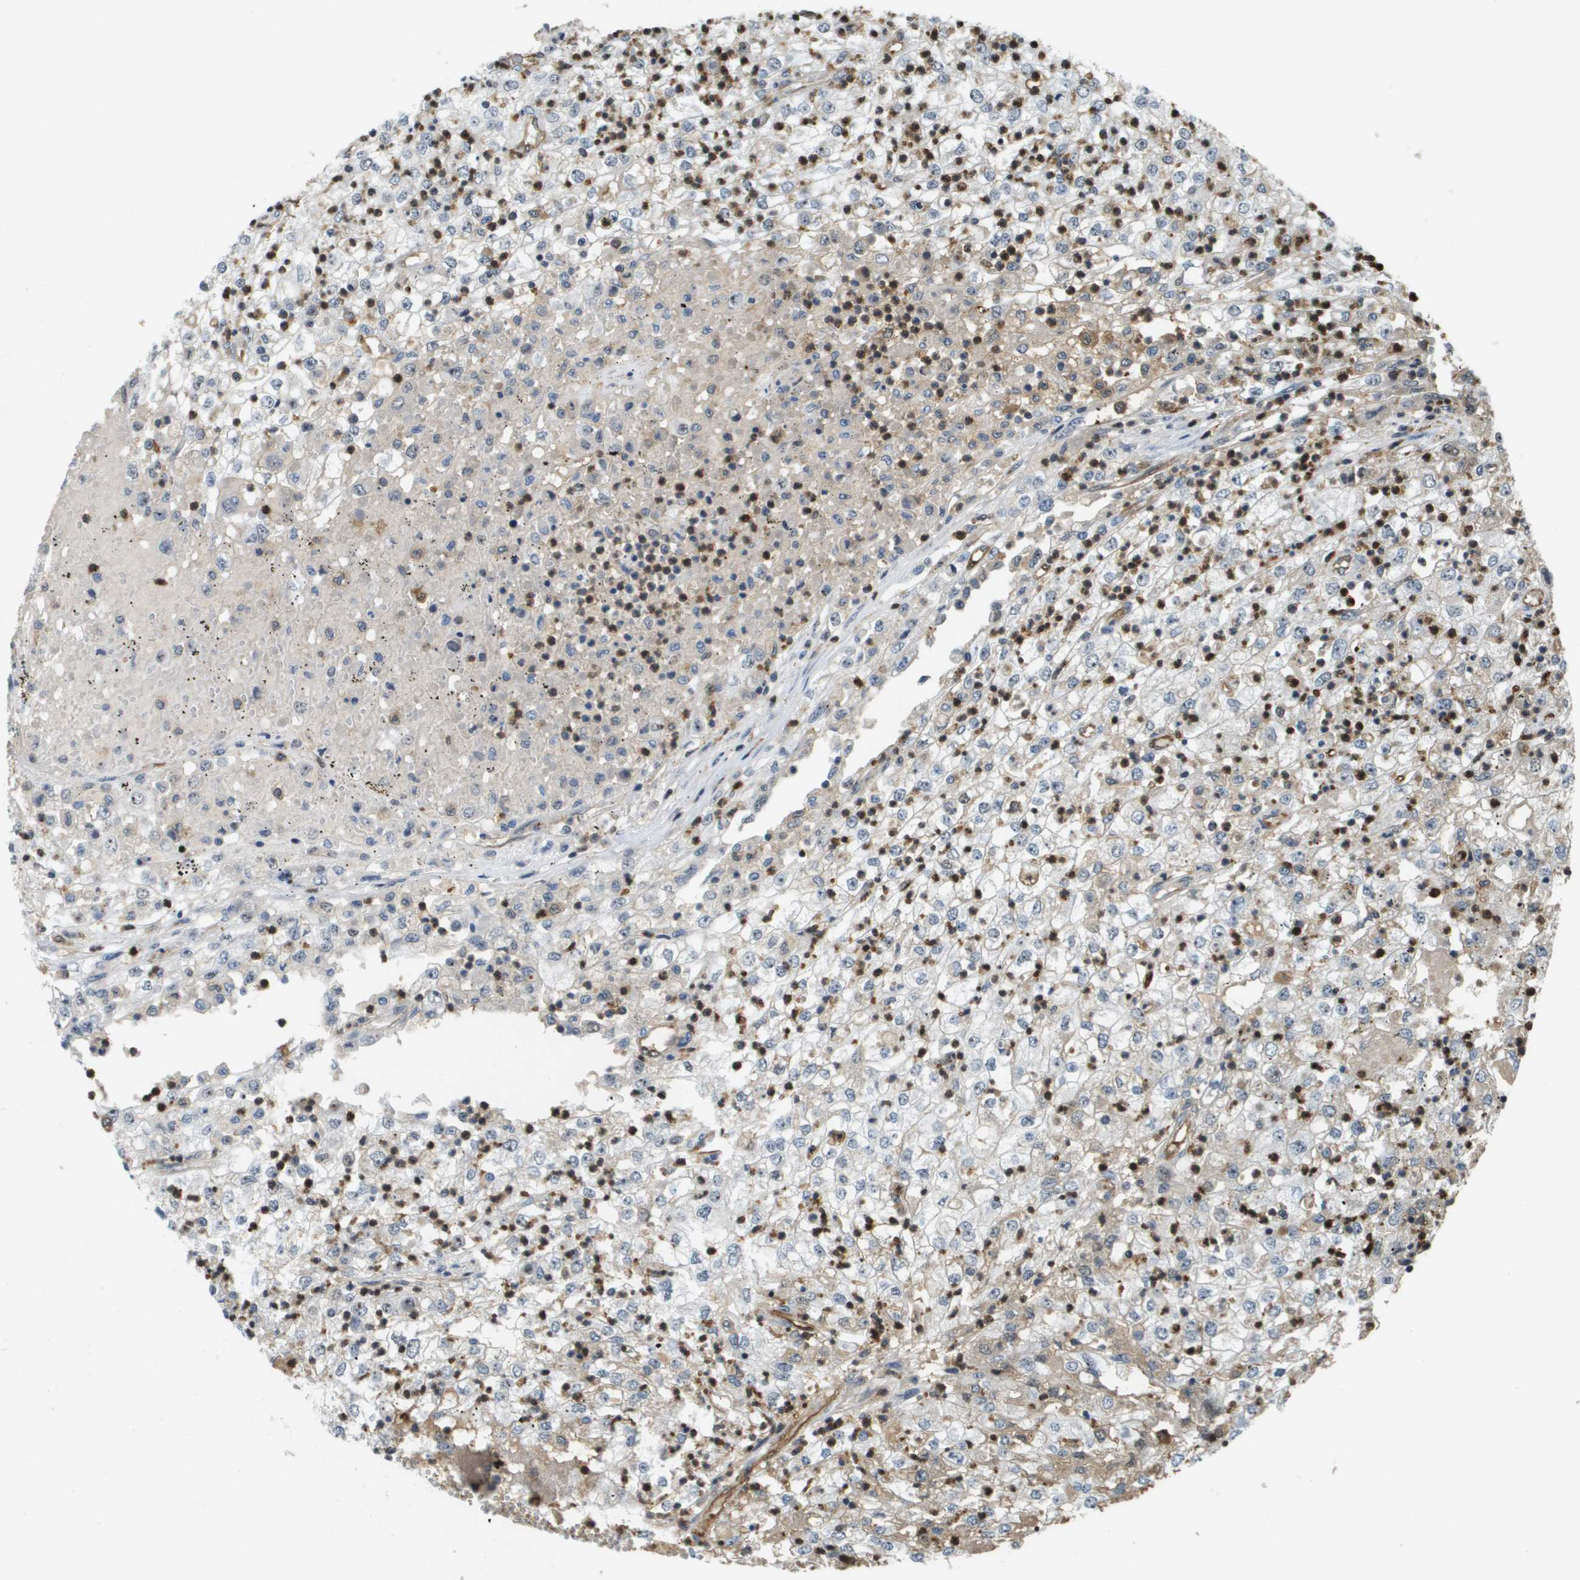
{"staining": {"intensity": "negative", "quantity": "none", "location": "none"}, "tissue": "renal cancer", "cell_type": "Tumor cells", "image_type": "cancer", "snomed": [{"axis": "morphology", "description": "Adenocarcinoma, NOS"}, {"axis": "topography", "description": "Kidney"}], "caption": "DAB immunohistochemical staining of renal cancer exhibits no significant expression in tumor cells. (Brightfield microscopy of DAB (3,3'-diaminobenzidine) immunohistochemistry at high magnification).", "gene": "EP400", "patient": {"sex": "female", "age": 54}}